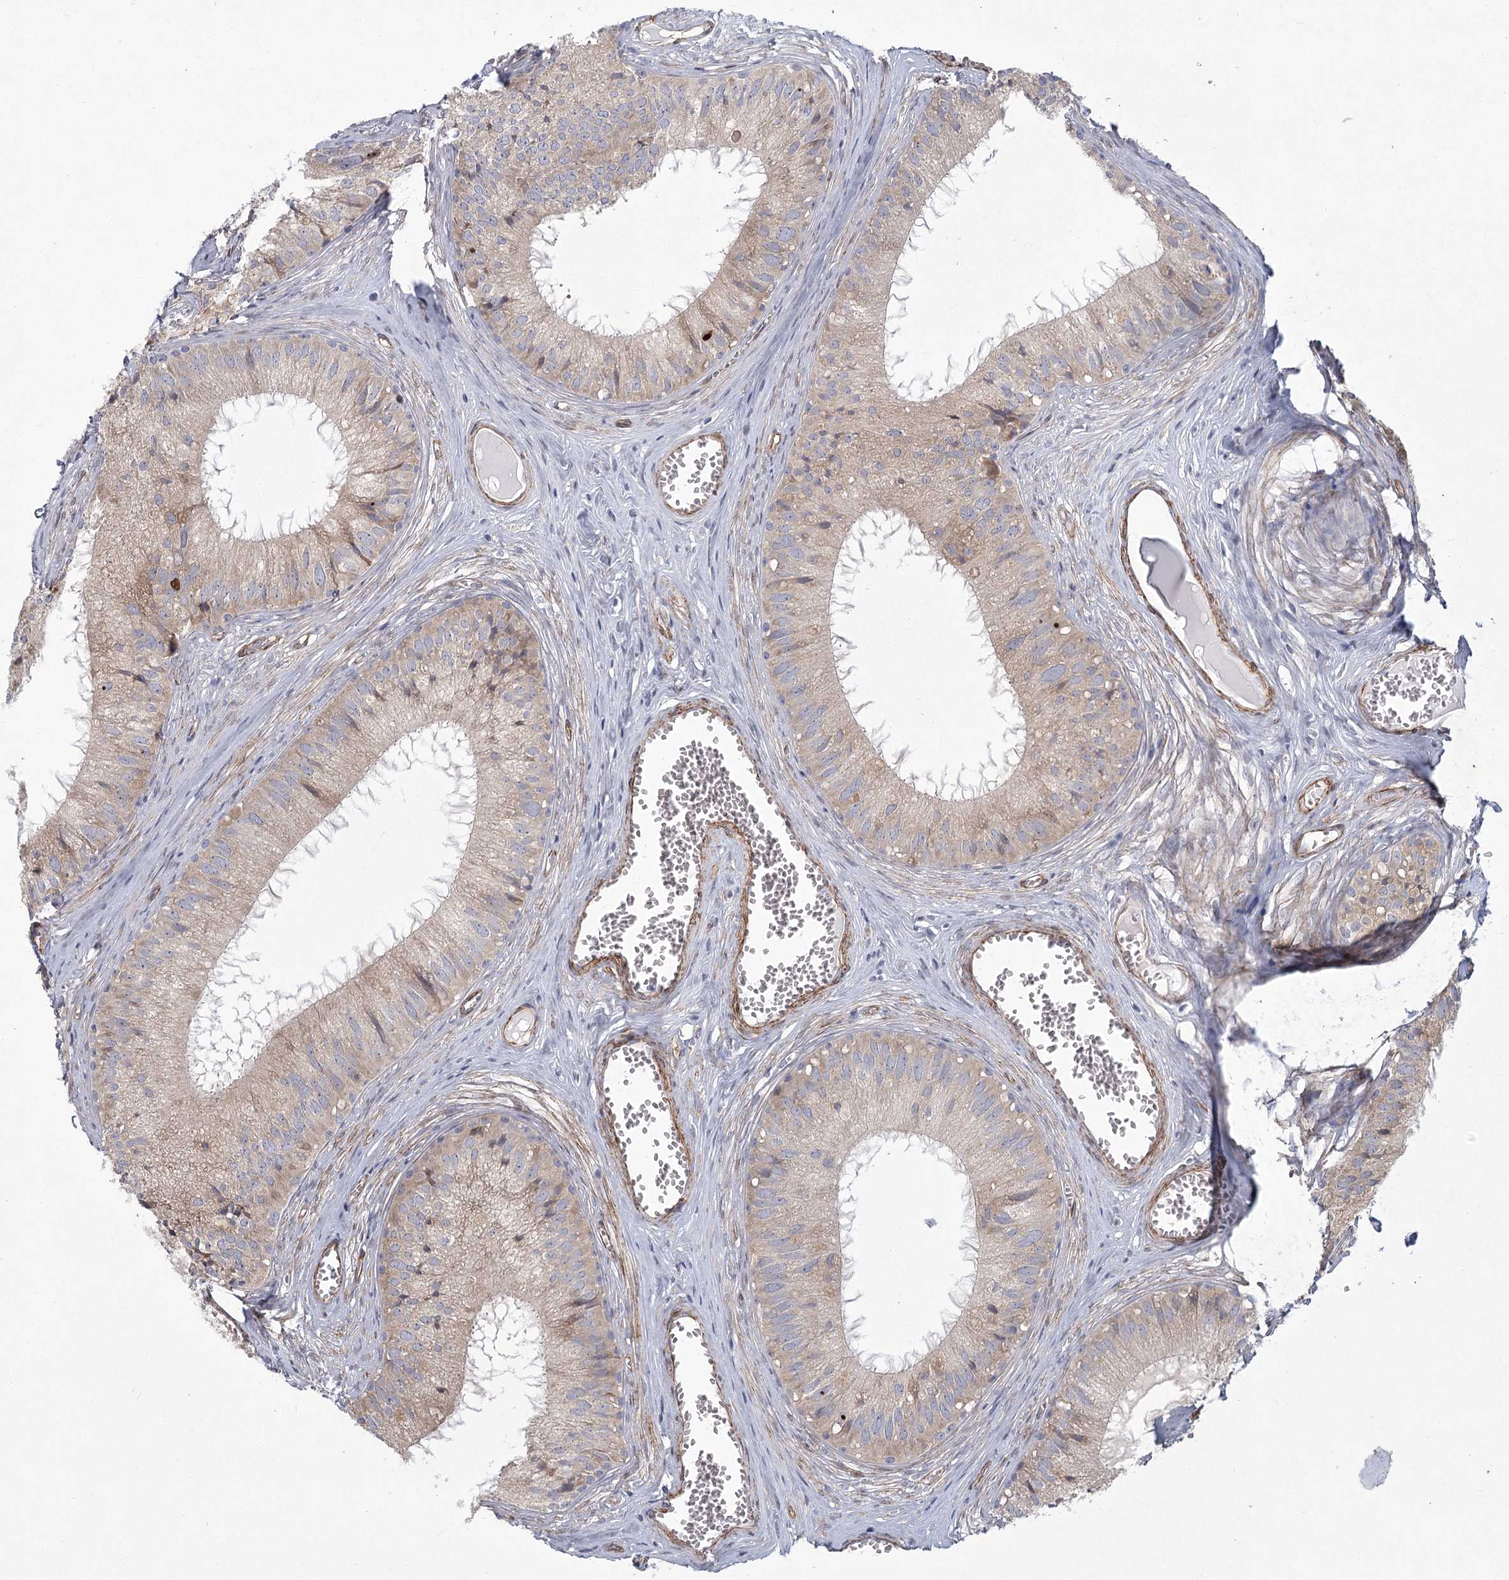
{"staining": {"intensity": "weak", "quantity": "<25%", "location": "cytoplasmic/membranous"}, "tissue": "epididymis", "cell_type": "Glandular cells", "image_type": "normal", "snomed": [{"axis": "morphology", "description": "Normal tissue, NOS"}, {"axis": "topography", "description": "Epididymis"}], "caption": "Protein analysis of benign epididymis displays no significant positivity in glandular cells. The staining is performed using DAB brown chromogen with nuclei counter-stained in using hematoxylin.", "gene": "MEPE", "patient": {"sex": "male", "age": 36}}